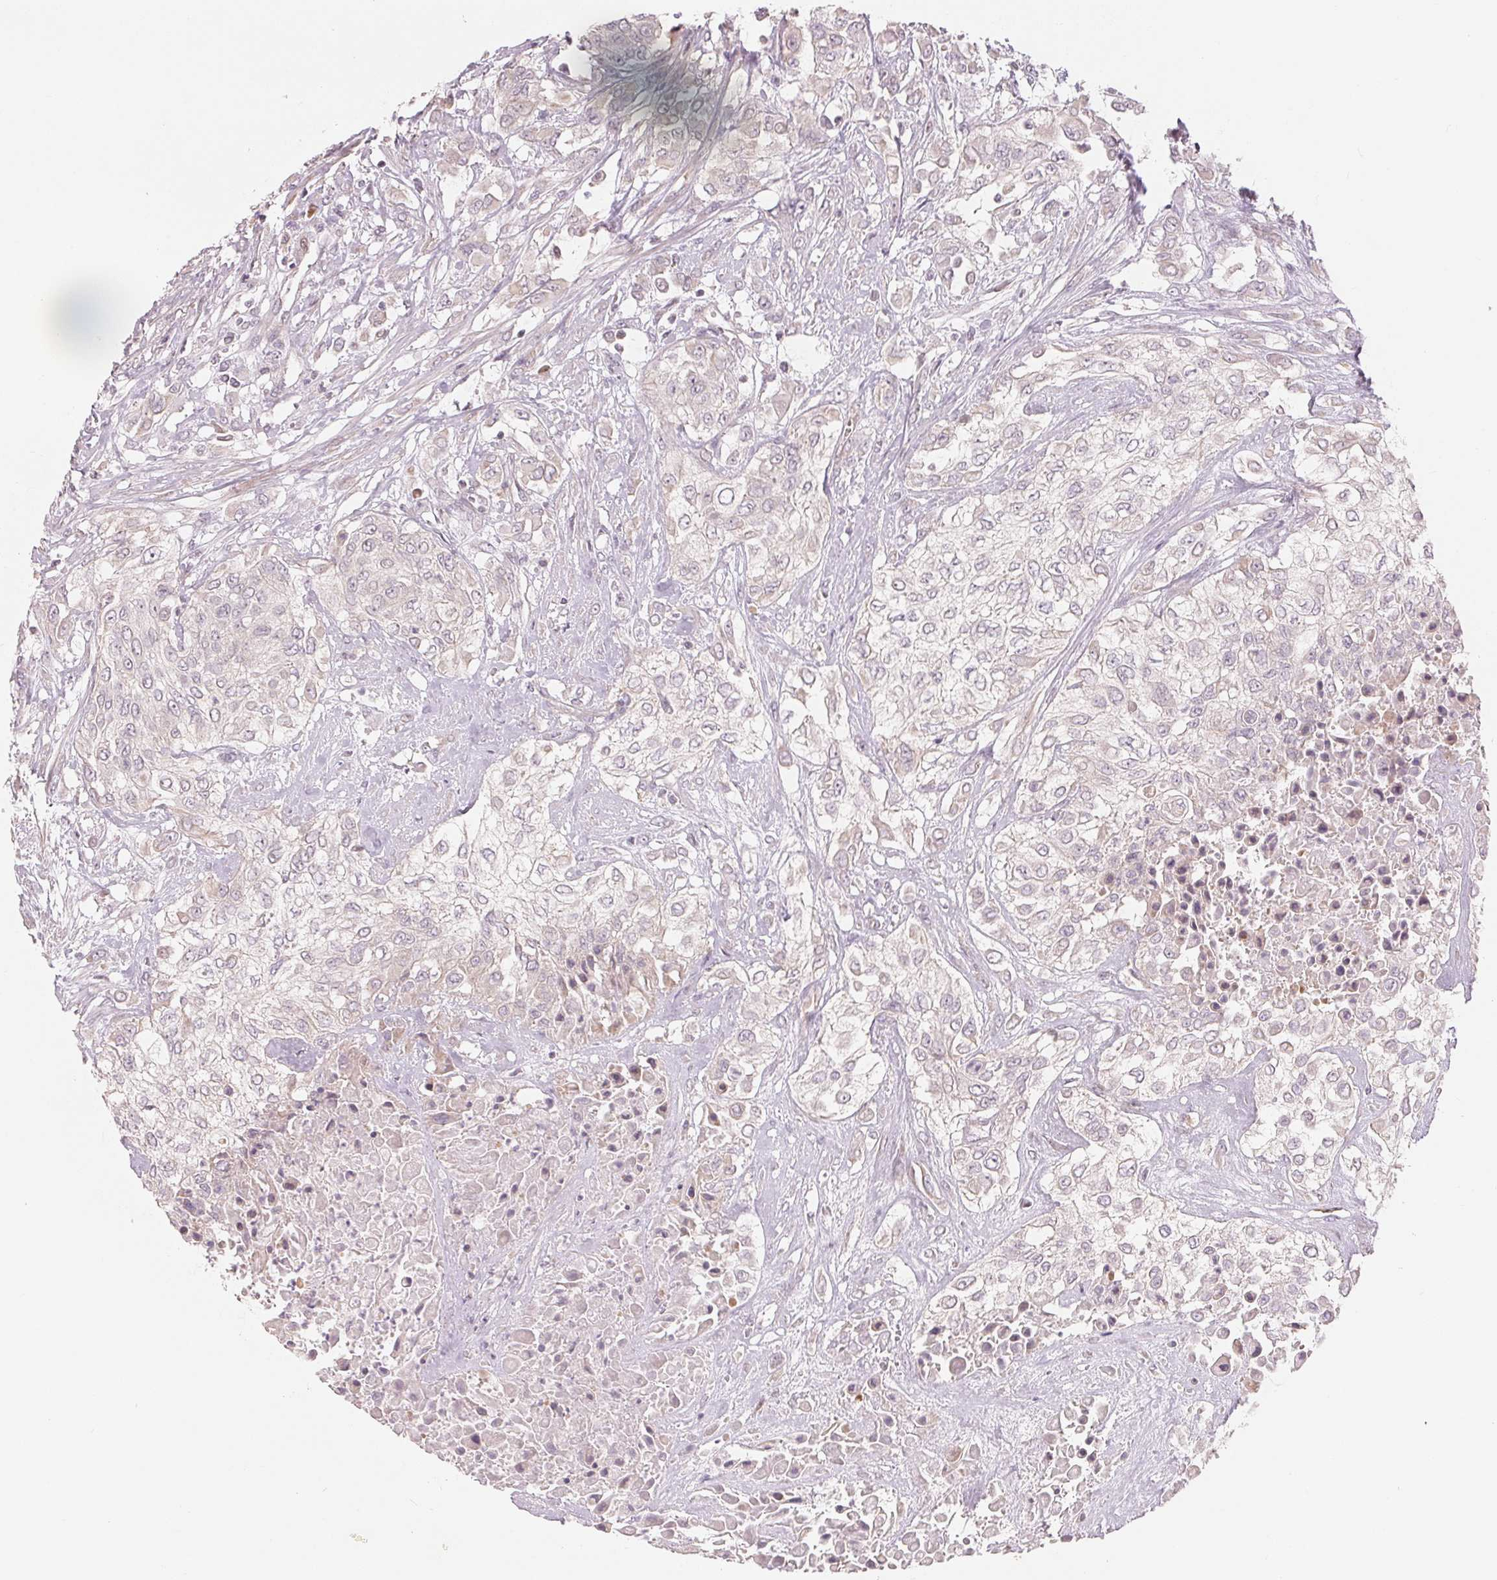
{"staining": {"intensity": "negative", "quantity": "none", "location": "none"}, "tissue": "urothelial cancer", "cell_type": "Tumor cells", "image_type": "cancer", "snomed": [{"axis": "morphology", "description": "Urothelial carcinoma, High grade"}, {"axis": "topography", "description": "Urinary bladder"}], "caption": "Image shows no protein positivity in tumor cells of high-grade urothelial carcinoma tissue.", "gene": "DENND2C", "patient": {"sex": "male", "age": 57}}